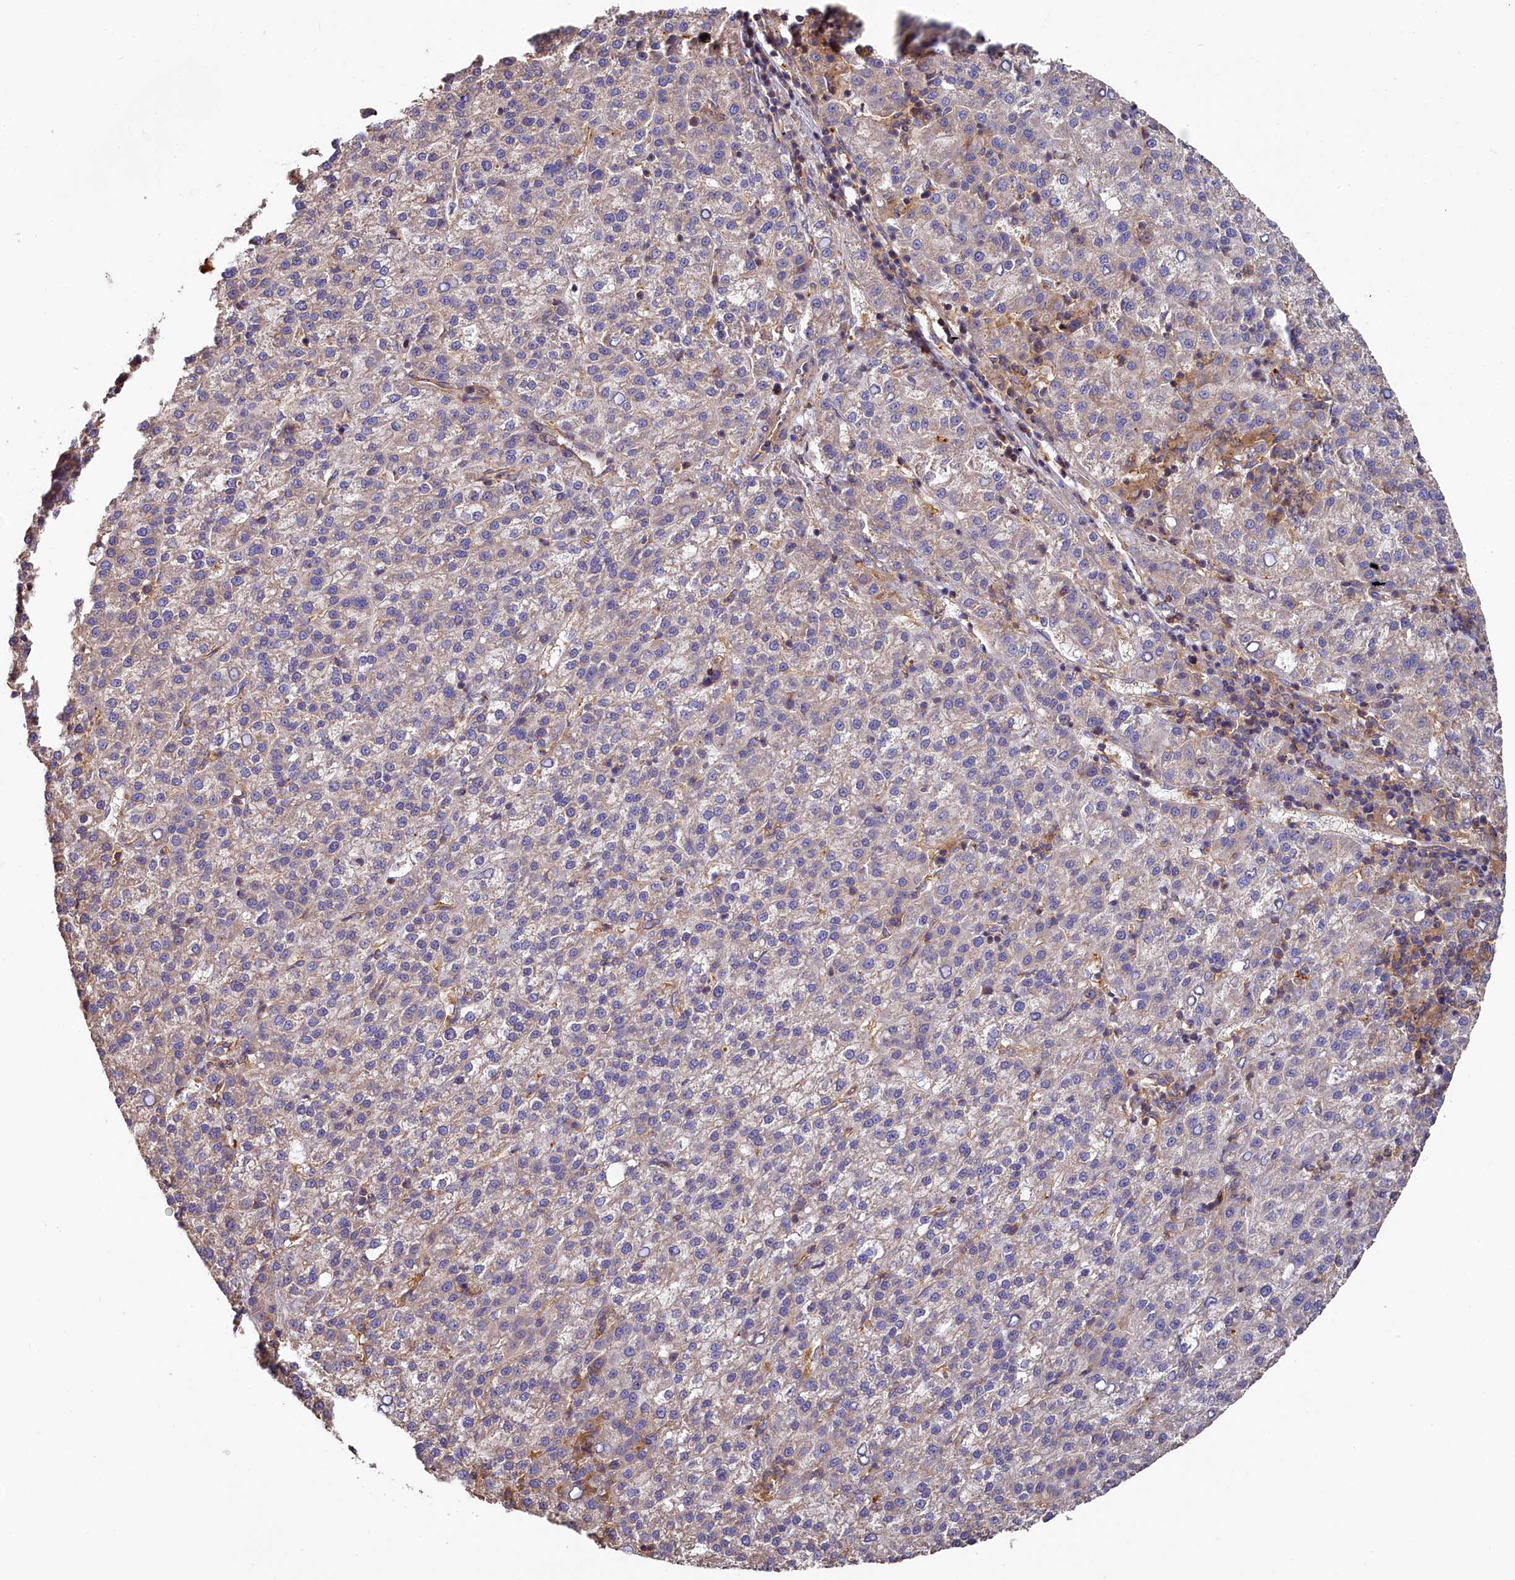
{"staining": {"intensity": "weak", "quantity": "<25%", "location": "cytoplasmic/membranous"}, "tissue": "liver cancer", "cell_type": "Tumor cells", "image_type": "cancer", "snomed": [{"axis": "morphology", "description": "Carcinoma, Hepatocellular, NOS"}, {"axis": "topography", "description": "Liver"}], "caption": "Immunohistochemistry micrograph of hepatocellular carcinoma (liver) stained for a protein (brown), which reveals no staining in tumor cells.", "gene": "PPIP5K1", "patient": {"sex": "female", "age": 58}}